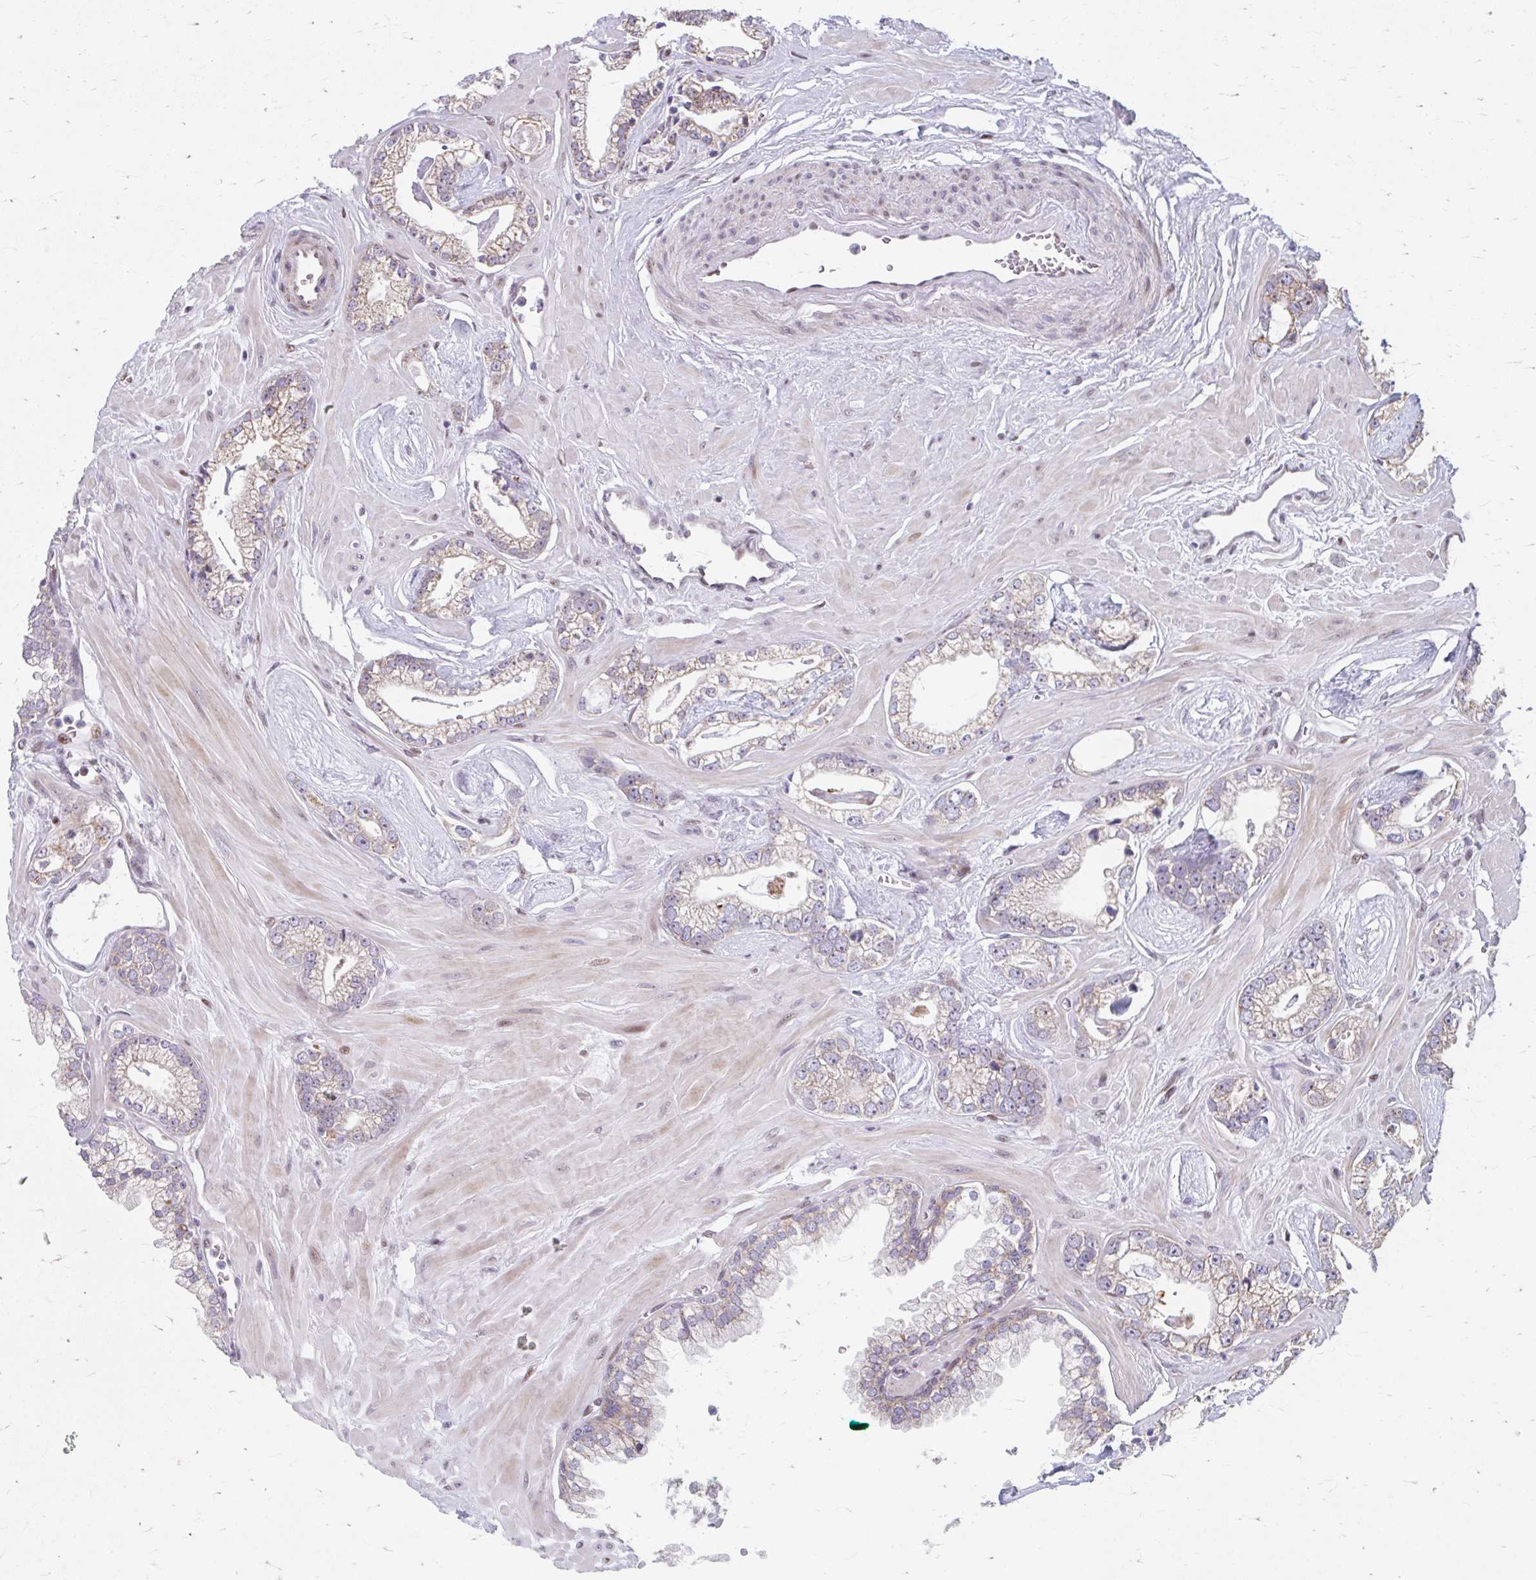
{"staining": {"intensity": "weak", "quantity": ">75%", "location": "cytoplasmic/membranous"}, "tissue": "prostate cancer", "cell_type": "Tumor cells", "image_type": "cancer", "snomed": [{"axis": "morphology", "description": "Adenocarcinoma, Low grade"}, {"axis": "topography", "description": "Prostate"}], "caption": "Immunohistochemical staining of adenocarcinoma (low-grade) (prostate) displays low levels of weak cytoplasmic/membranous protein expression in approximately >75% of tumor cells.", "gene": "BEAN1", "patient": {"sex": "male", "age": 60}}